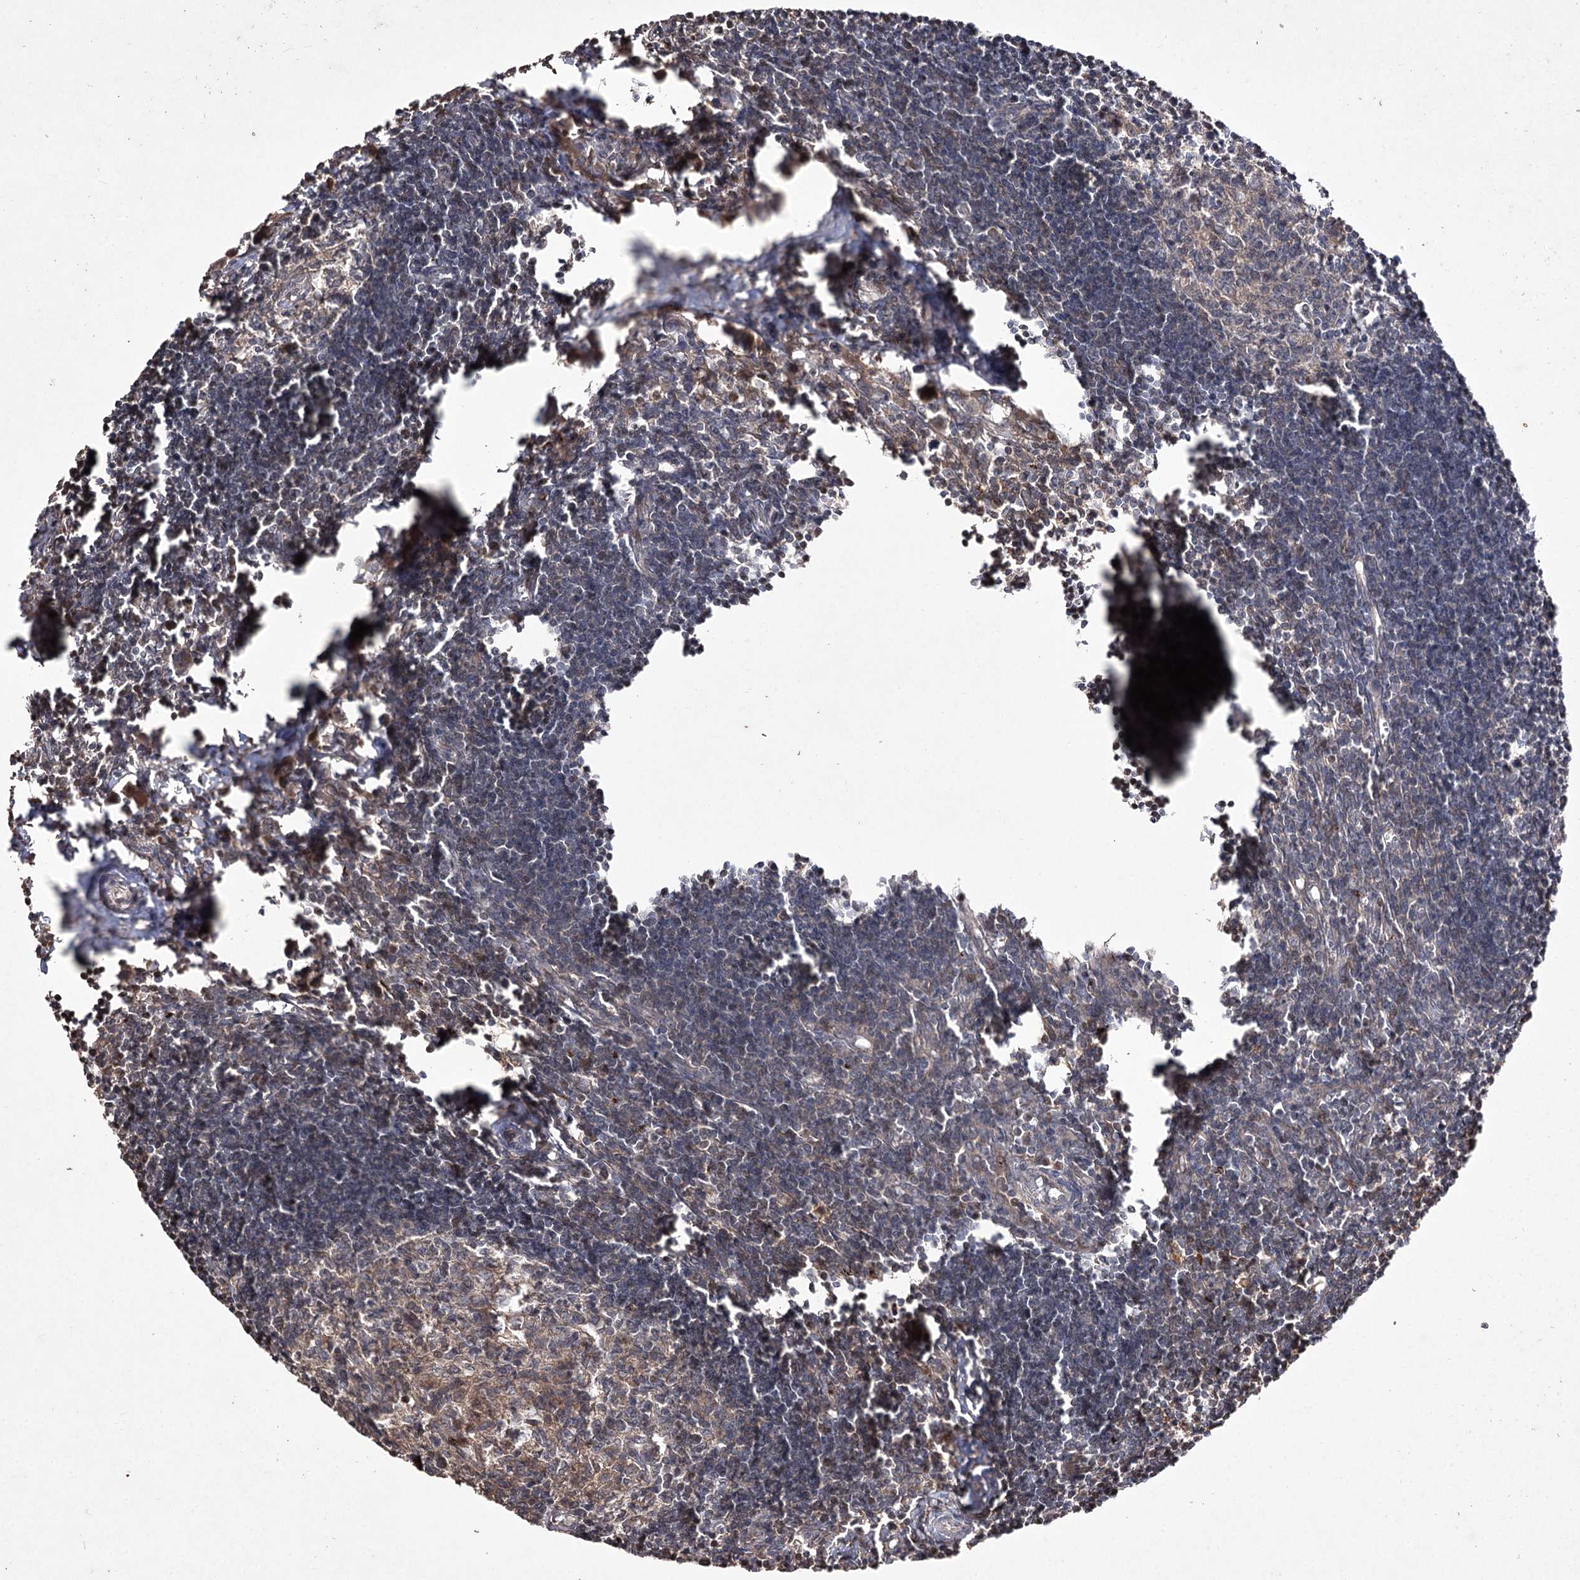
{"staining": {"intensity": "moderate", "quantity": ">75%", "location": "cytoplasmic/membranous"}, "tissue": "lymph node", "cell_type": "Germinal center cells", "image_type": "normal", "snomed": [{"axis": "morphology", "description": "Normal tissue, NOS"}, {"axis": "morphology", "description": "Malignant melanoma, Metastatic site"}, {"axis": "topography", "description": "Lymph node"}], "caption": "High-magnification brightfield microscopy of normal lymph node stained with DAB (3,3'-diaminobenzidine) (brown) and counterstained with hematoxylin (blue). germinal center cells exhibit moderate cytoplasmic/membranous expression is identified in approximately>75% of cells. (DAB IHC, brown staining for protein, blue staining for nuclei).", "gene": "FANCL", "patient": {"sex": "male", "age": 41}}